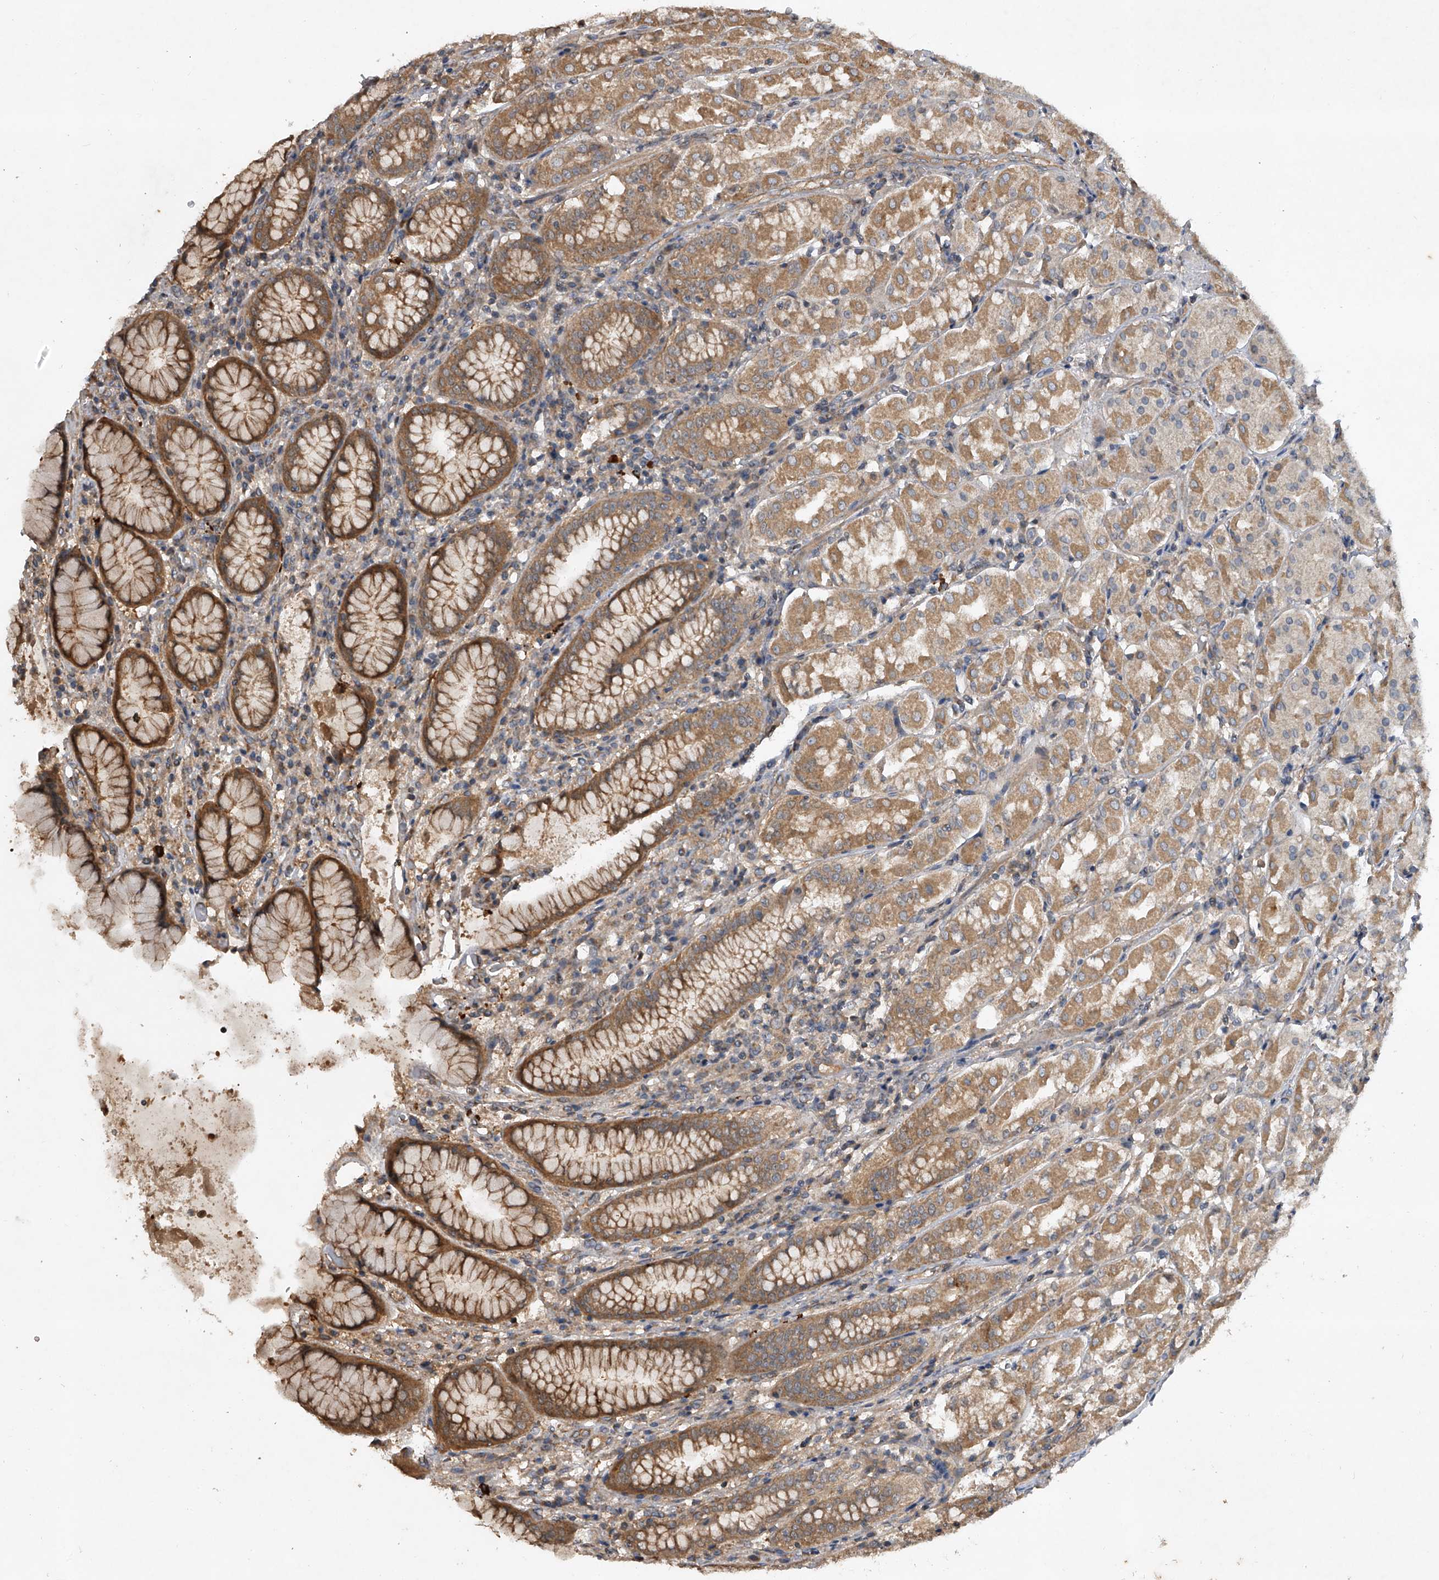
{"staining": {"intensity": "moderate", "quantity": ">75%", "location": "cytoplasmic/membranous"}, "tissue": "stomach", "cell_type": "Glandular cells", "image_type": "normal", "snomed": [{"axis": "morphology", "description": "Normal tissue, NOS"}, {"axis": "topography", "description": "Stomach"}, {"axis": "topography", "description": "Stomach, lower"}], "caption": "Immunohistochemistry histopathology image of benign stomach stained for a protein (brown), which reveals medium levels of moderate cytoplasmic/membranous staining in about >75% of glandular cells.", "gene": "NFS1", "patient": {"sex": "female", "age": 56}}